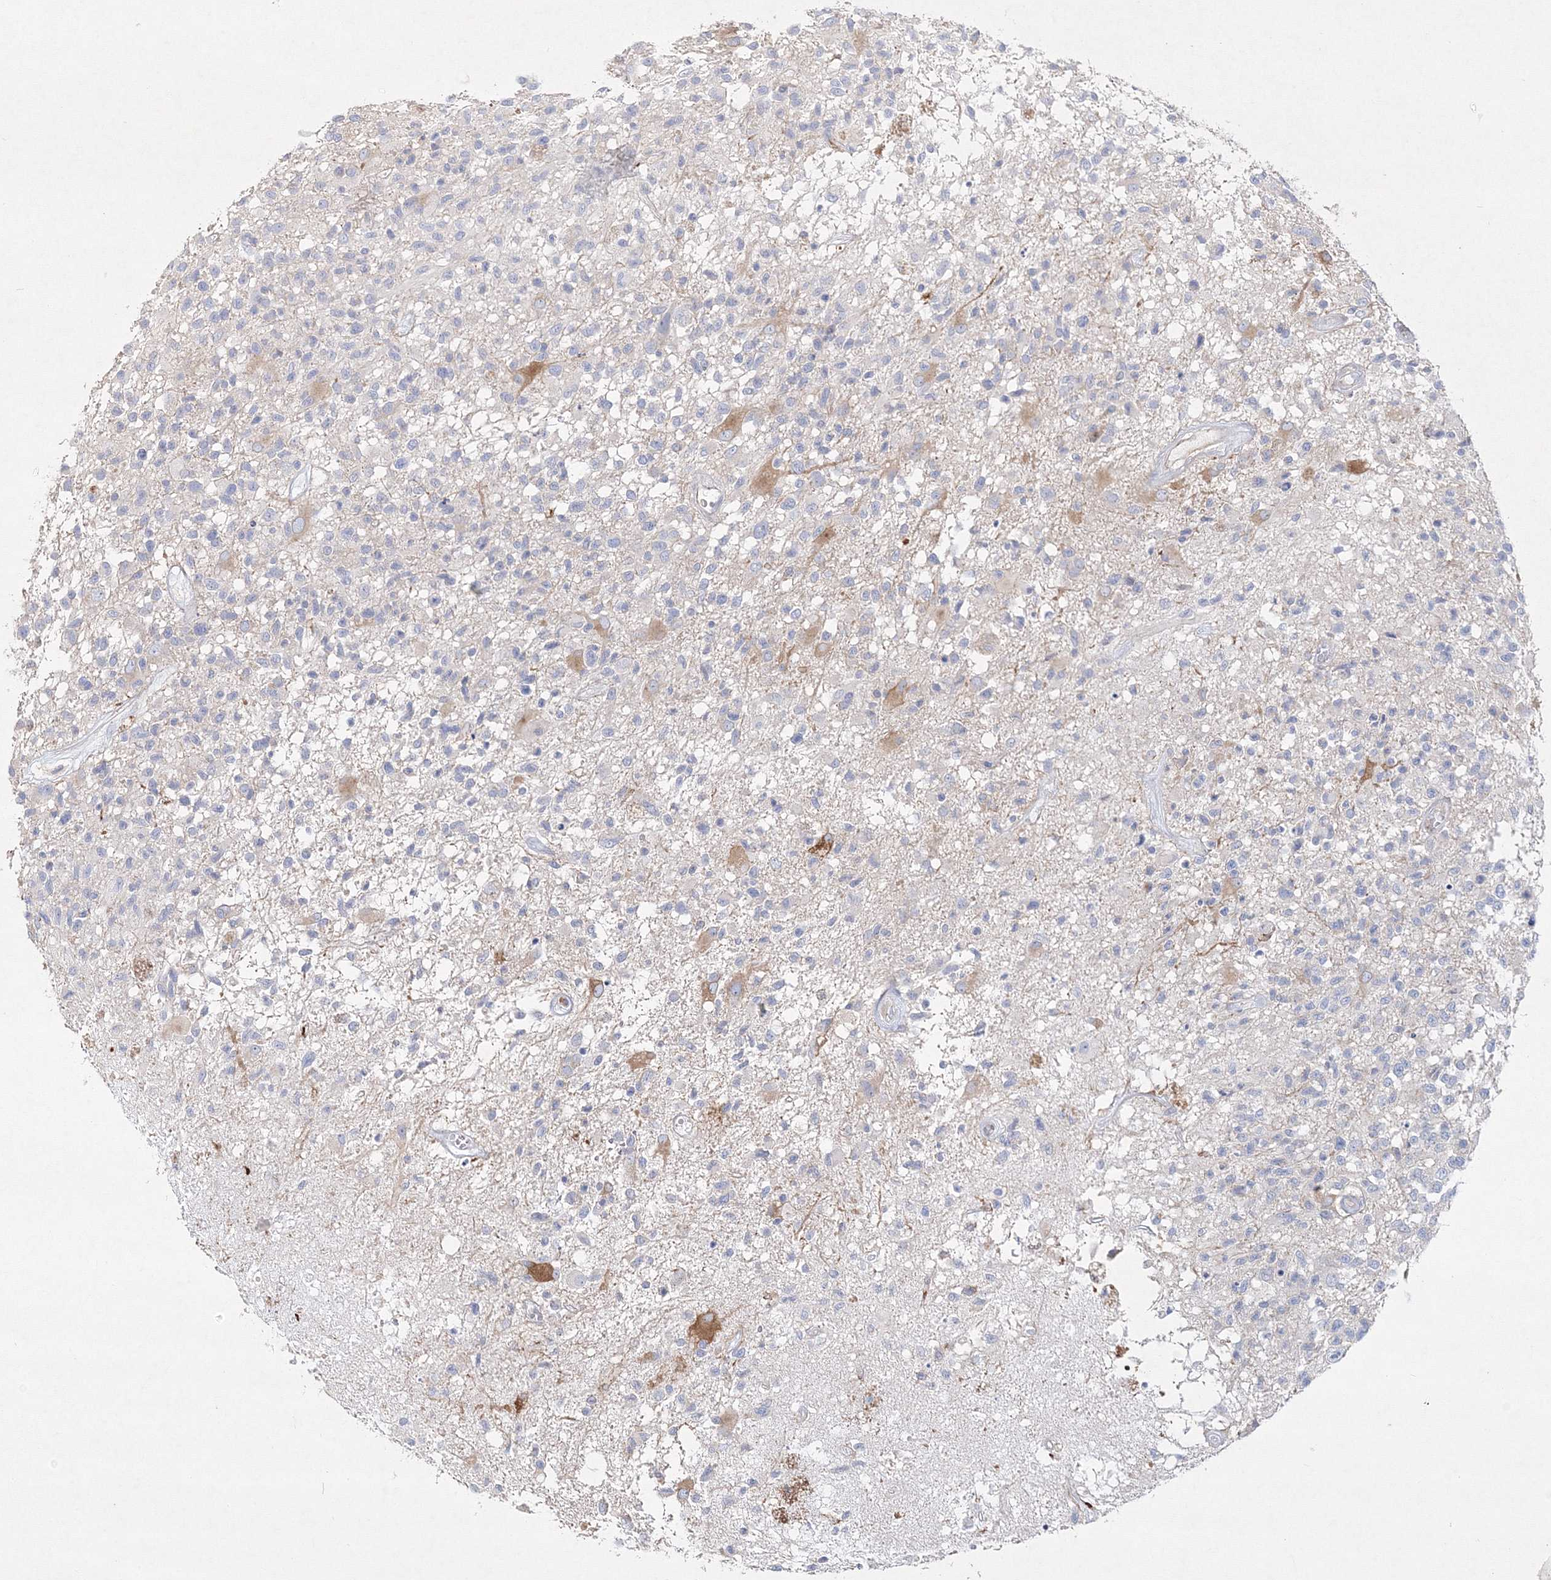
{"staining": {"intensity": "negative", "quantity": "none", "location": "none"}, "tissue": "glioma", "cell_type": "Tumor cells", "image_type": "cancer", "snomed": [{"axis": "morphology", "description": "Glioma, malignant, High grade"}, {"axis": "morphology", "description": "Glioblastoma, NOS"}, {"axis": "topography", "description": "Brain"}], "caption": "The image shows no significant positivity in tumor cells of glioma. (Brightfield microscopy of DAB (3,3'-diaminobenzidine) IHC at high magnification).", "gene": "NAA40", "patient": {"sex": "male", "age": 60}}